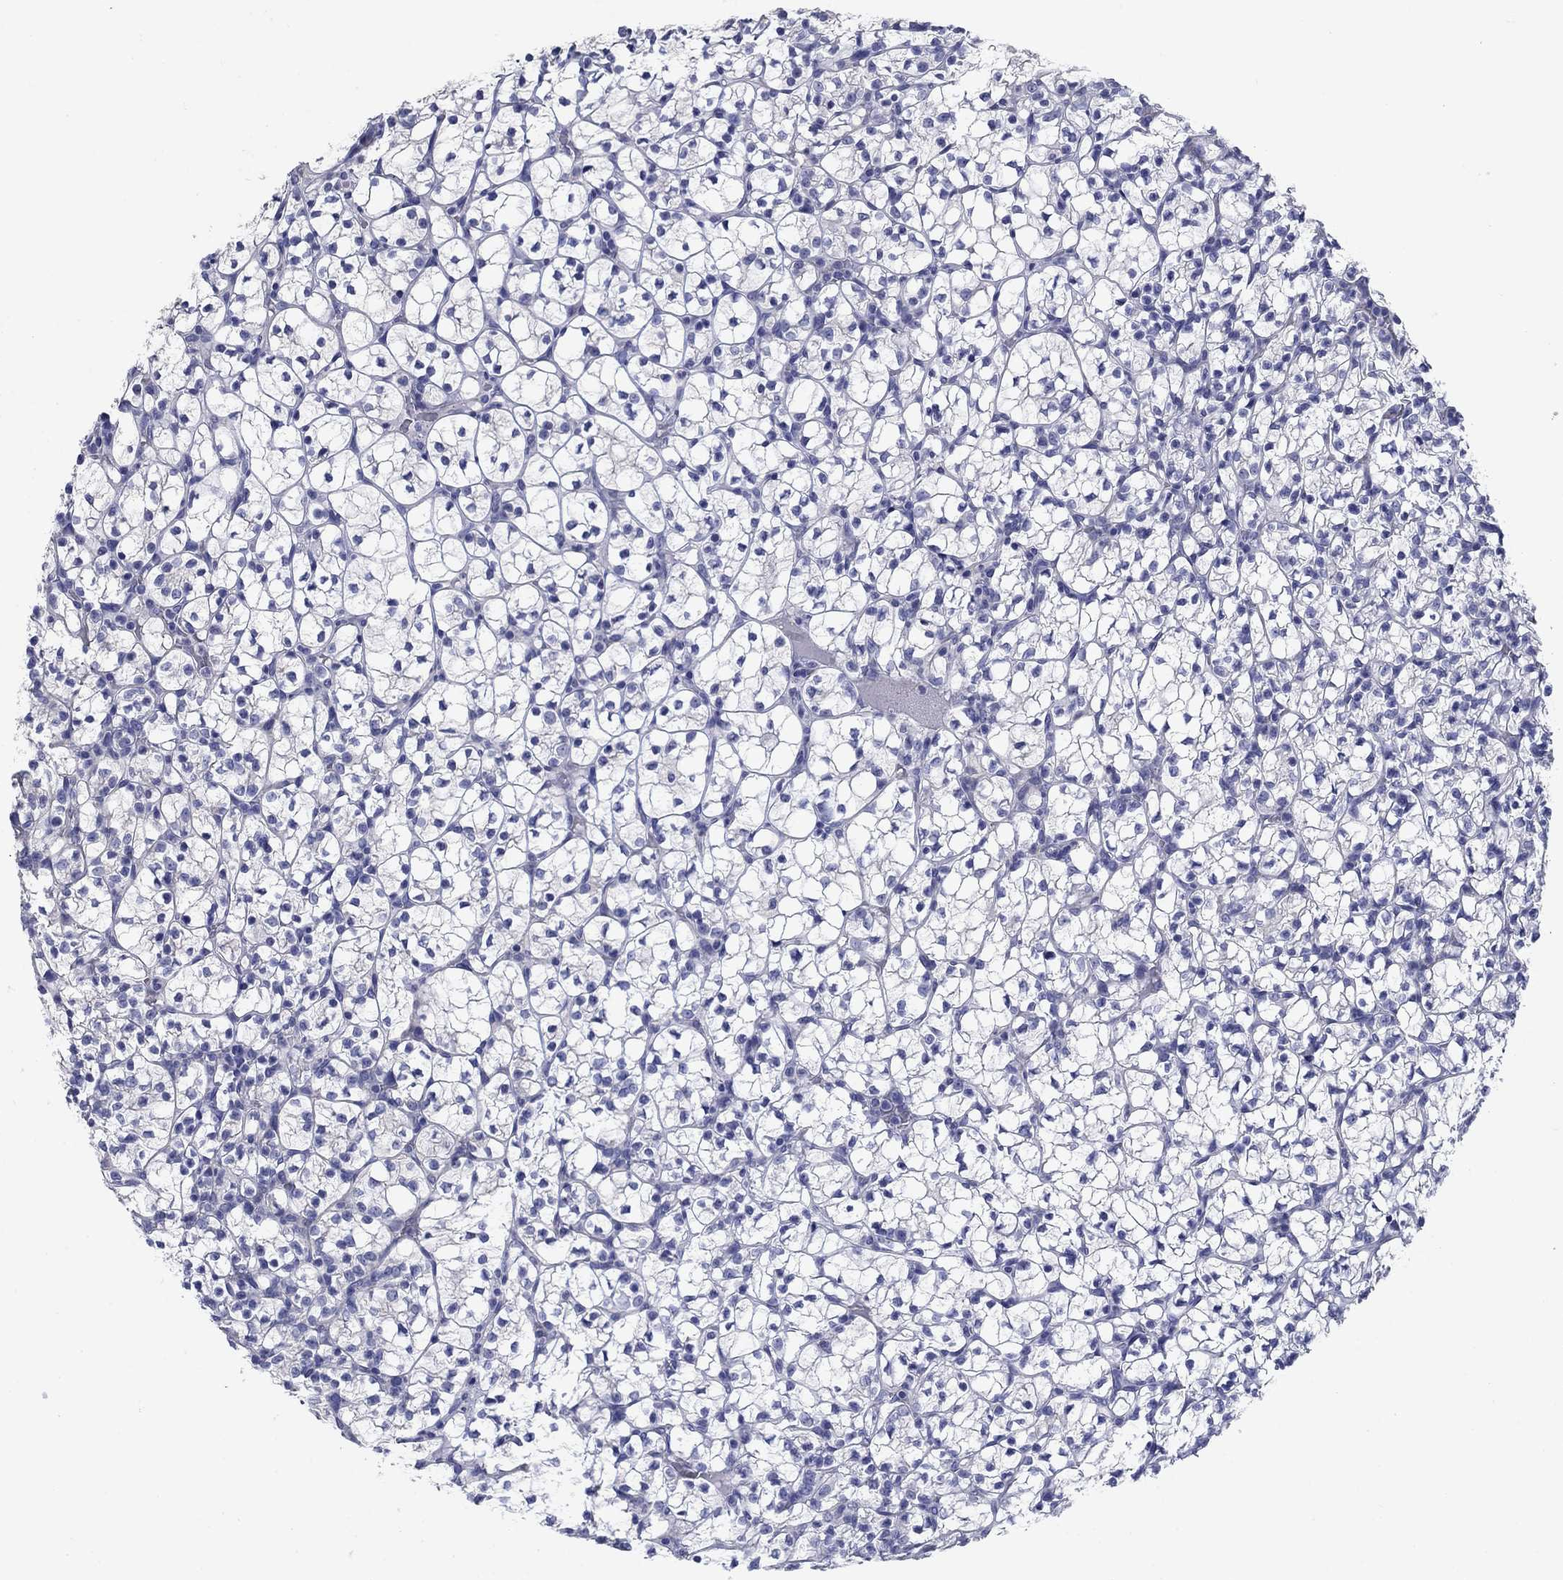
{"staining": {"intensity": "negative", "quantity": "none", "location": "none"}, "tissue": "renal cancer", "cell_type": "Tumor cells", "image_type": "cancer", "snomed": [{"axis": "morphology", "description": "Adenocarcinoma, NOS"}, {"axis": "topography", "description": "Kidney"}], "caption": "Immunohistochemical staining of human renal cancer shows no significant positivity in tumor cells.", "gene": "PRKCG", "patient": {"sex": "female", "age": 89}}